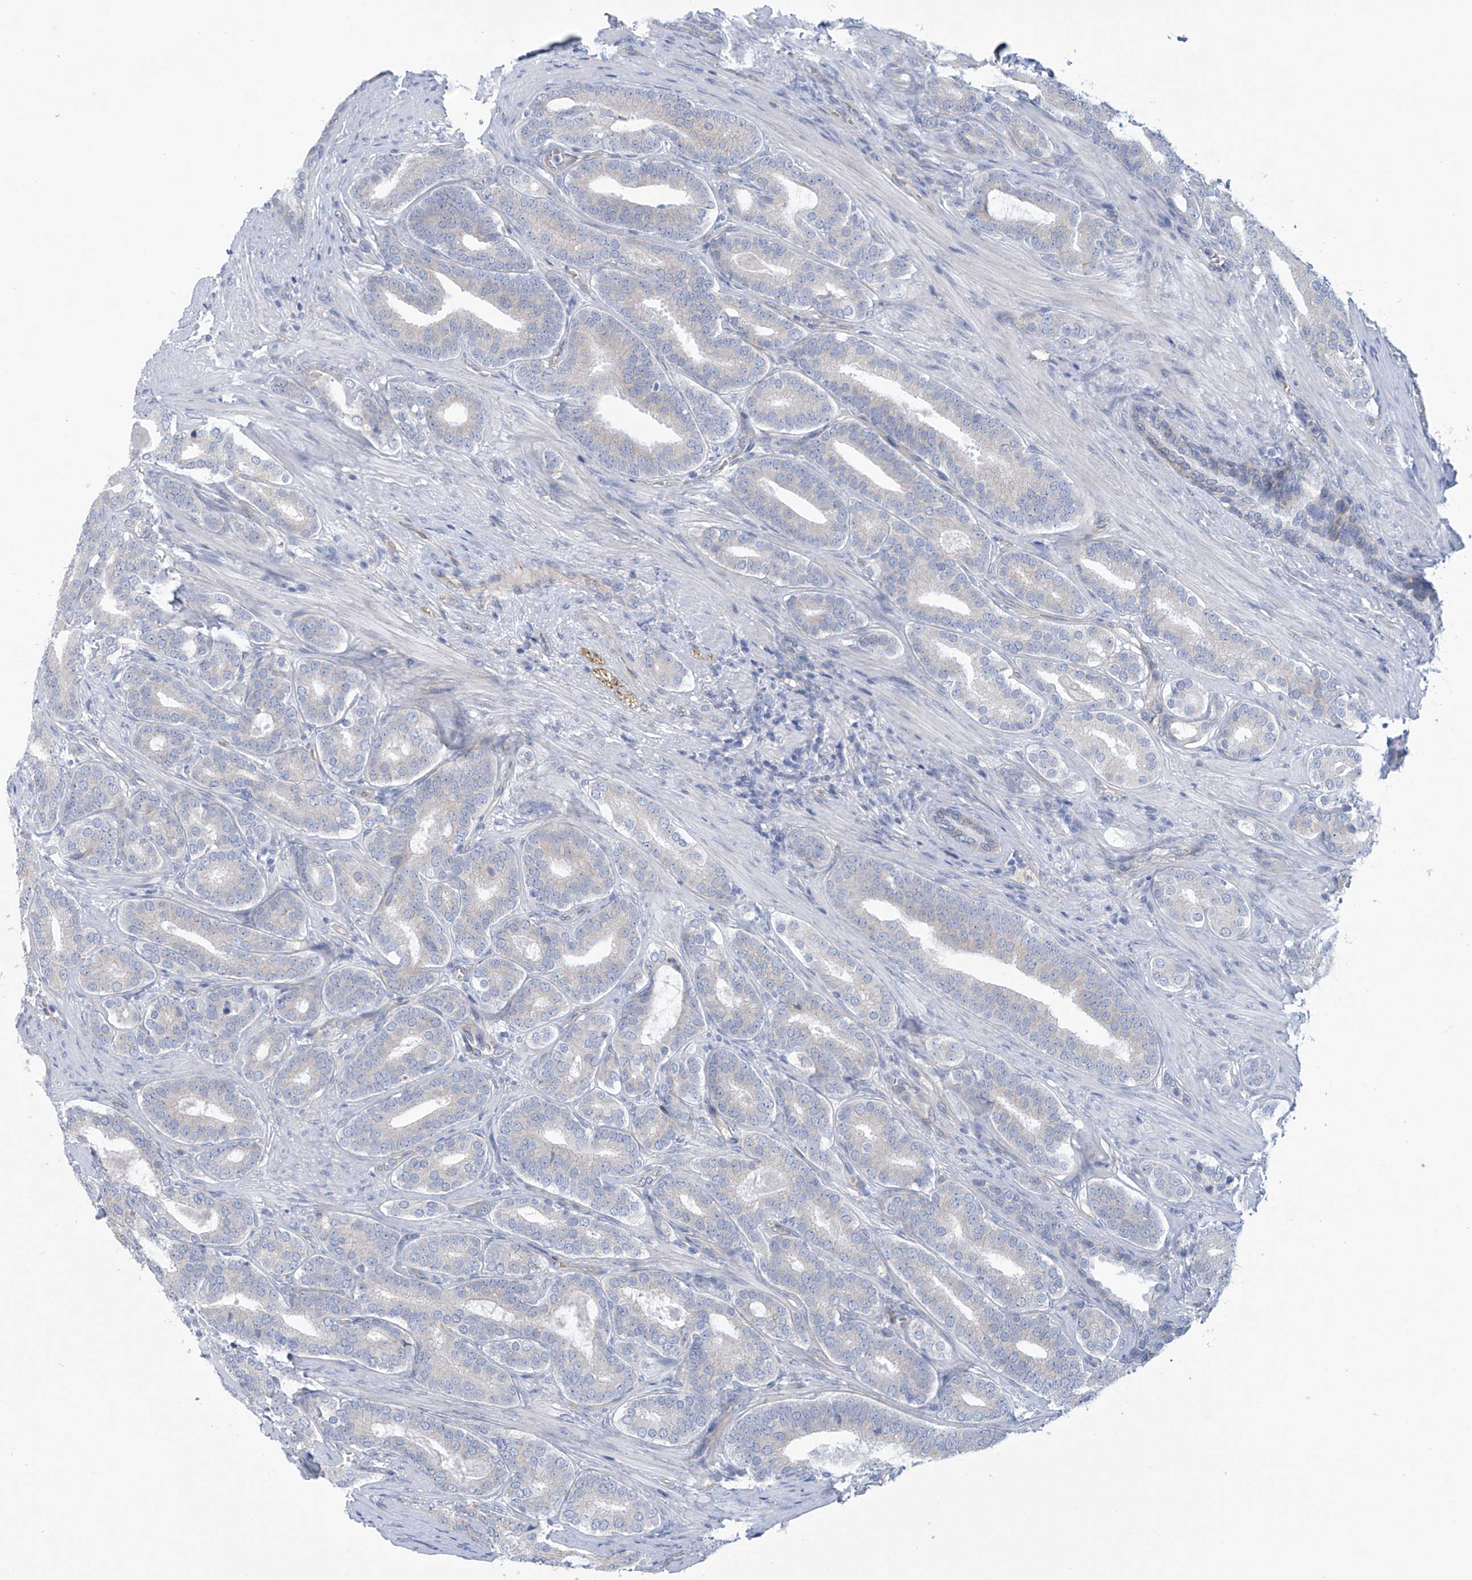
{"staining": {"intensity": "negative", "quantity": "none", "location": "none"}, "tissue": "prostate cancer", "cell_type": "Tumor cells", "image_type": "cancer", "snomed": [{"axis": "morphology", "description": "Adenocarcinoma, High grade"}, {"axis": "topography", "description": "Prostate"}], "caption": "Immunohistochemistry (IHC) histopathology image of neoplastic tissue: human prostate high-grade adenocarcinoma stained with DAB exhibits no significant protein expression in tumor cells. Brightfield microscopy of immunohistochemistry (IHC) stained with DAB (3,3'-diaminobenzidine) (brown) and hematoxylin (blue), captured at high magnification.", "gene": "ABHD13", "patient": {"sex": "male", "age": 60}}